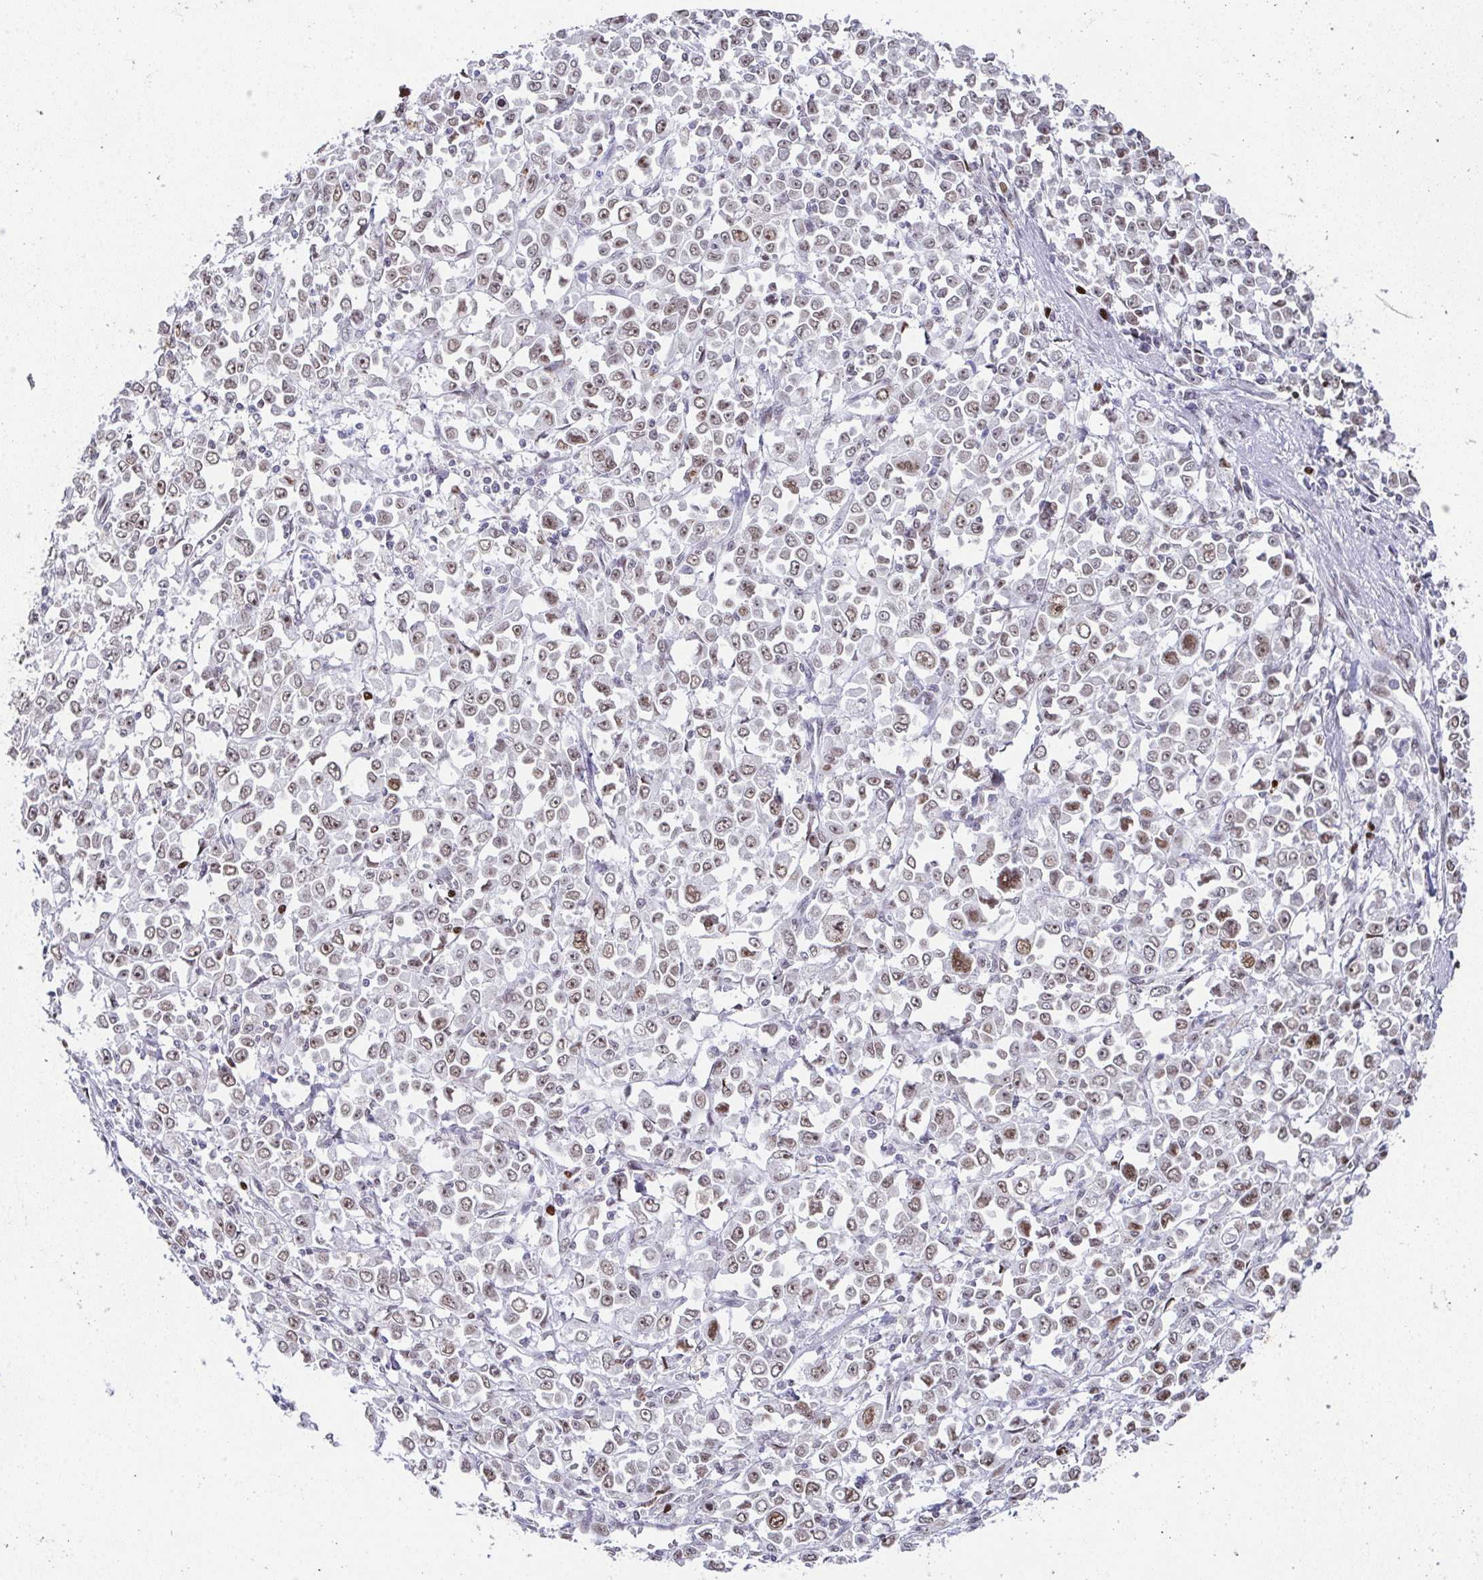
{"staining": {"intensity": "weak", "quantity": "25%-75%", "location": "nuclear"}, "tissue": "stomach cancer", "cell_type": "Tumor cells", "image_type": "cancer", "snomed": [{"axis": "morphology", "description": "Adenocarcinoma, NOS"}, {"axis": "topography", "description": "Stomach, upper"}], "caption": "Immunohistochemical staining of stomach cancer (adenocarcinoma) demonstrates low levels of weak nuclear protein positivity in about 25%-75% of tumor cells. (DAB (3,3'-diaminobenzidine) IHC with brightfield microscopy, high magnification).", "gene": "RB1", "patient": {"sex": "male", "age": 70}}